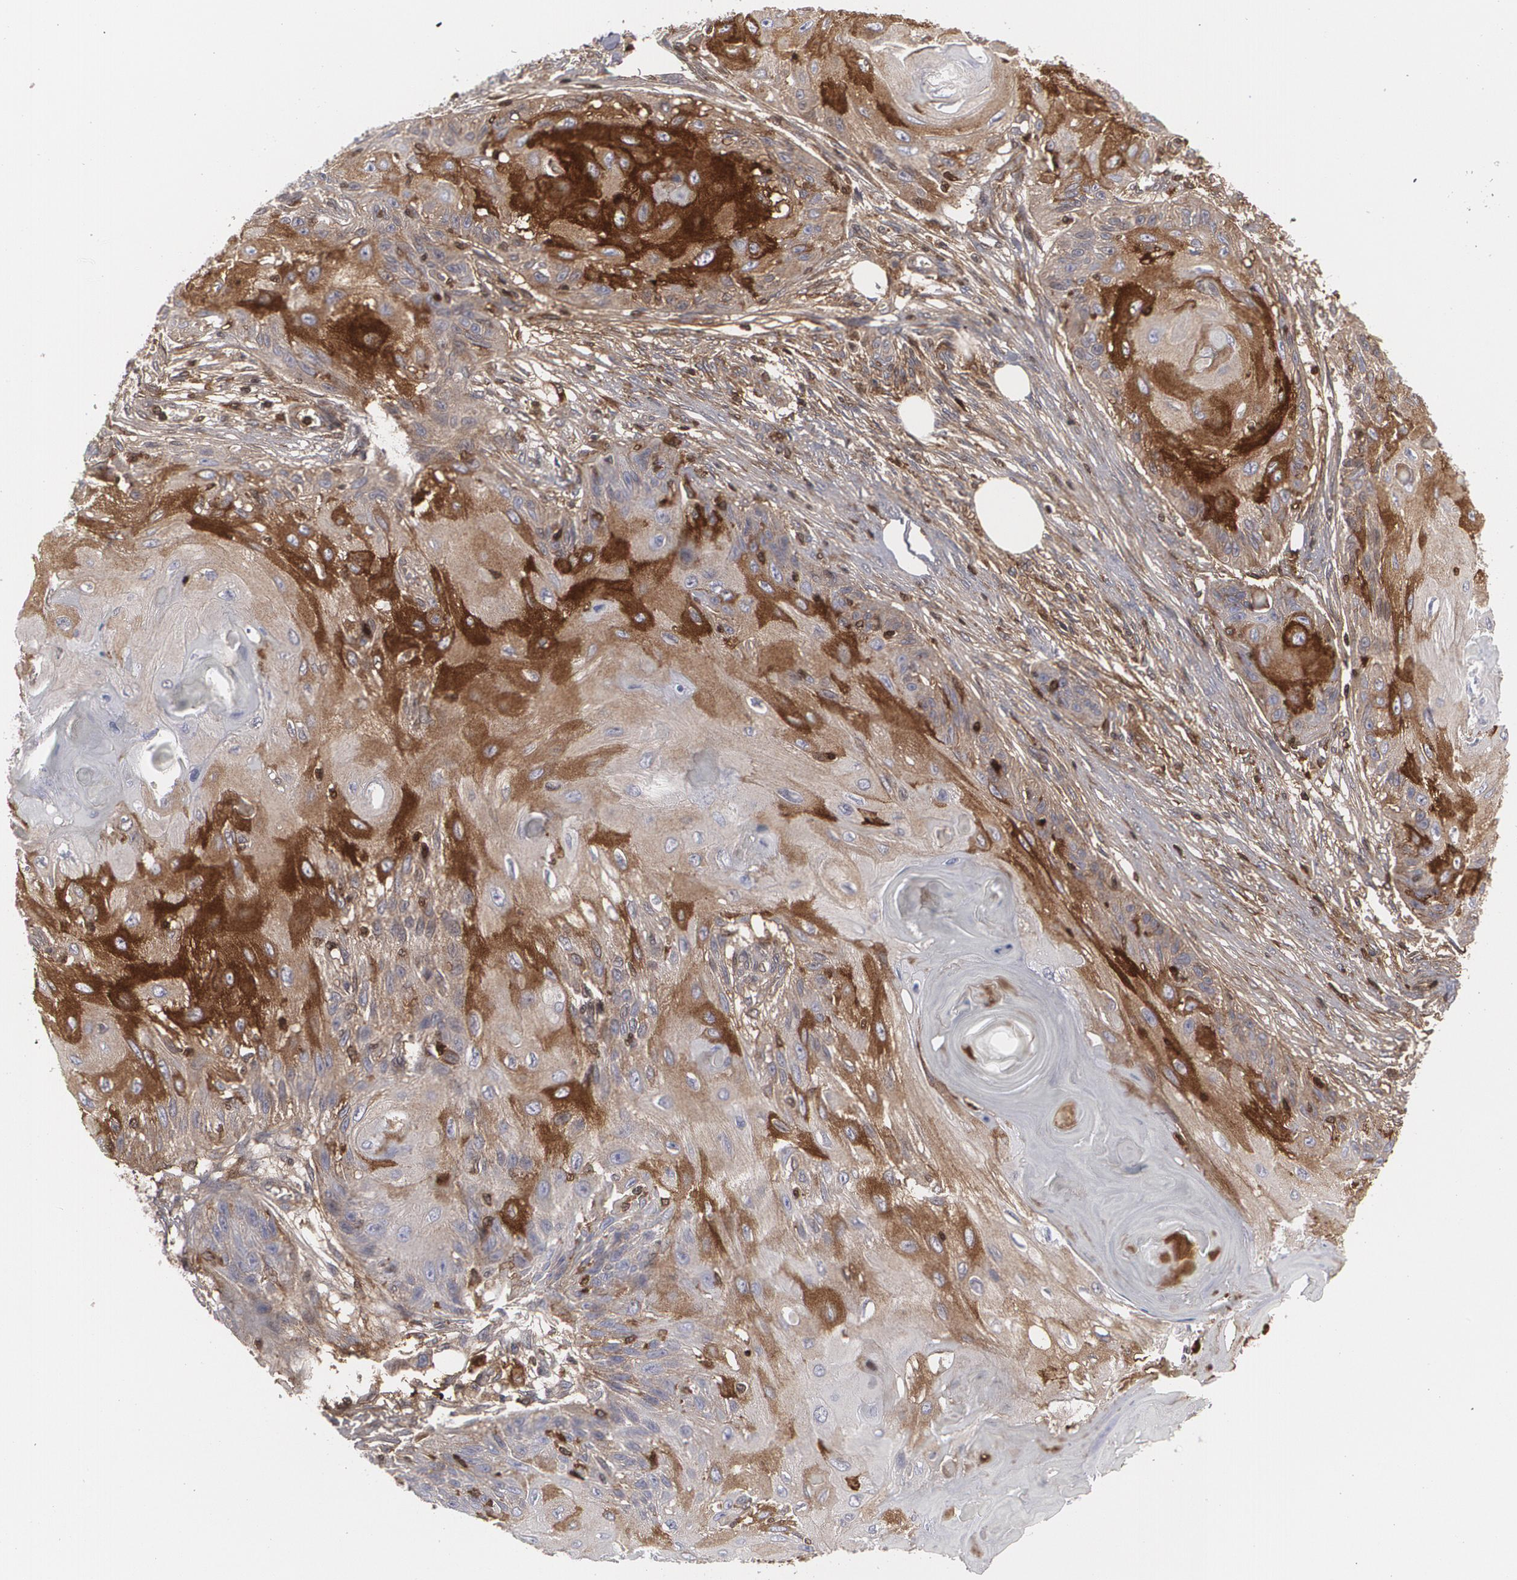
{"staining": {"intensity": "moderate", "quantity": "<25%", "location": "cytoplasmic/membranous"}, "tissue": "skin cancer", "cell_type": "Tumor cells", "image_type": "cancer", "snomed": [{"axis": "morphology", "description": "Squamous cell carcinoma, NOS"}, {"axis": "topography", "description": "Skin"}], "caption": "A high-resolution image shows immunohistochemistry staining of skin squamous cell carcinoma, which demonstrates moderate cytoplasmic/membranous positivity in approximately <25% of tumor cells.", "gene": "LRG1", "patient": {"sex": "female", "age": 88}}